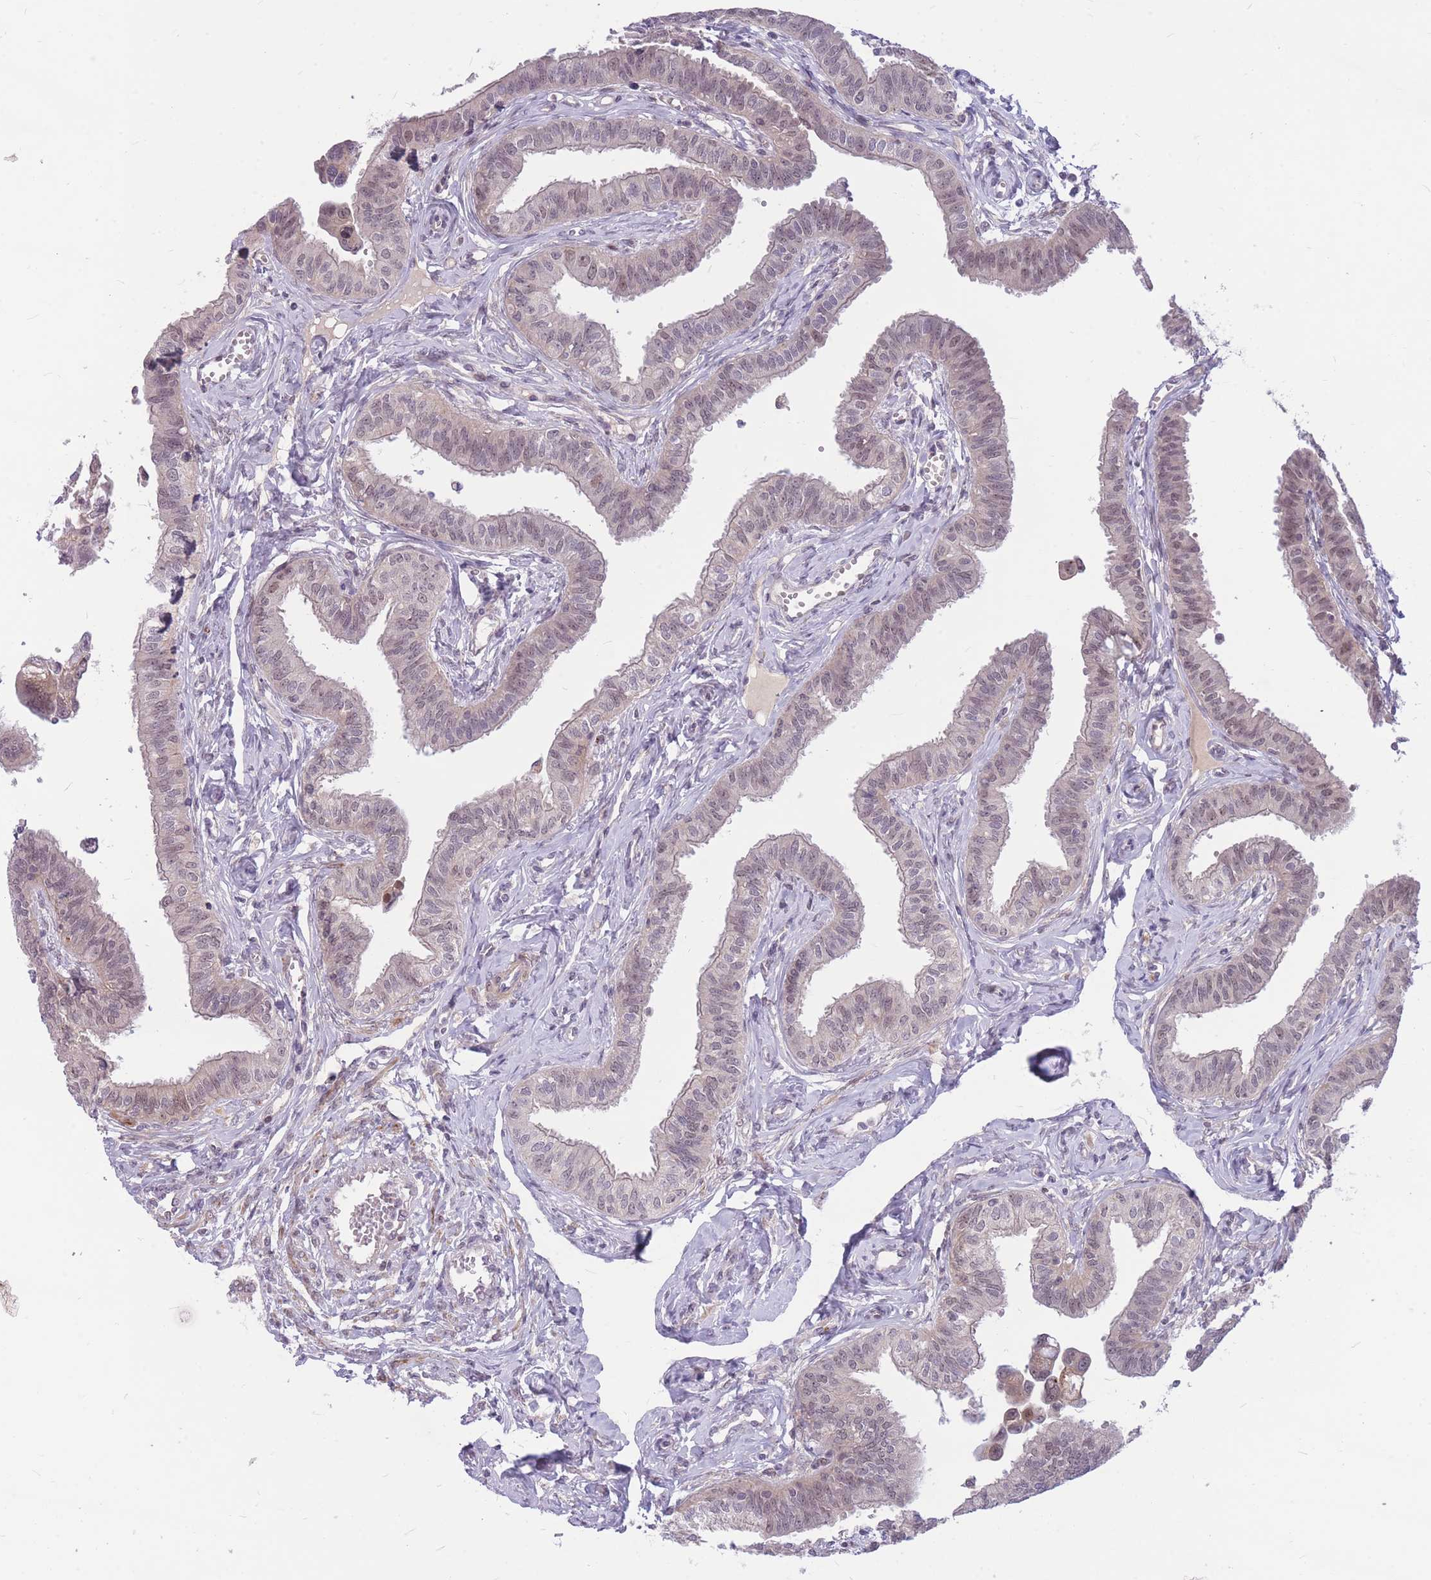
{"staining": {"intensity": "weak", "quantity": "<25%", "location": "cytoplasmic/membranous"}, "tissue": "fallopian tube", "cell_type": "Glandular cells", "image_type": "normal", "snomed": [{"axis": "morphology", "description": "Normal tissue, NOS"}, {"axis": "morphology", "description": "Carcinoma, NOS"}, {"axis": "topography", "description": "Fallopian tube"}, {"axis": "topography", "description": "Ovary"}], "caption": "This is a micrograph of immunohistochemistry staining of benign fallopian tube, which shows no expression in glandular cells.", "gene": "ERCC2", "patient": {"sex": "female", "age": 59}}